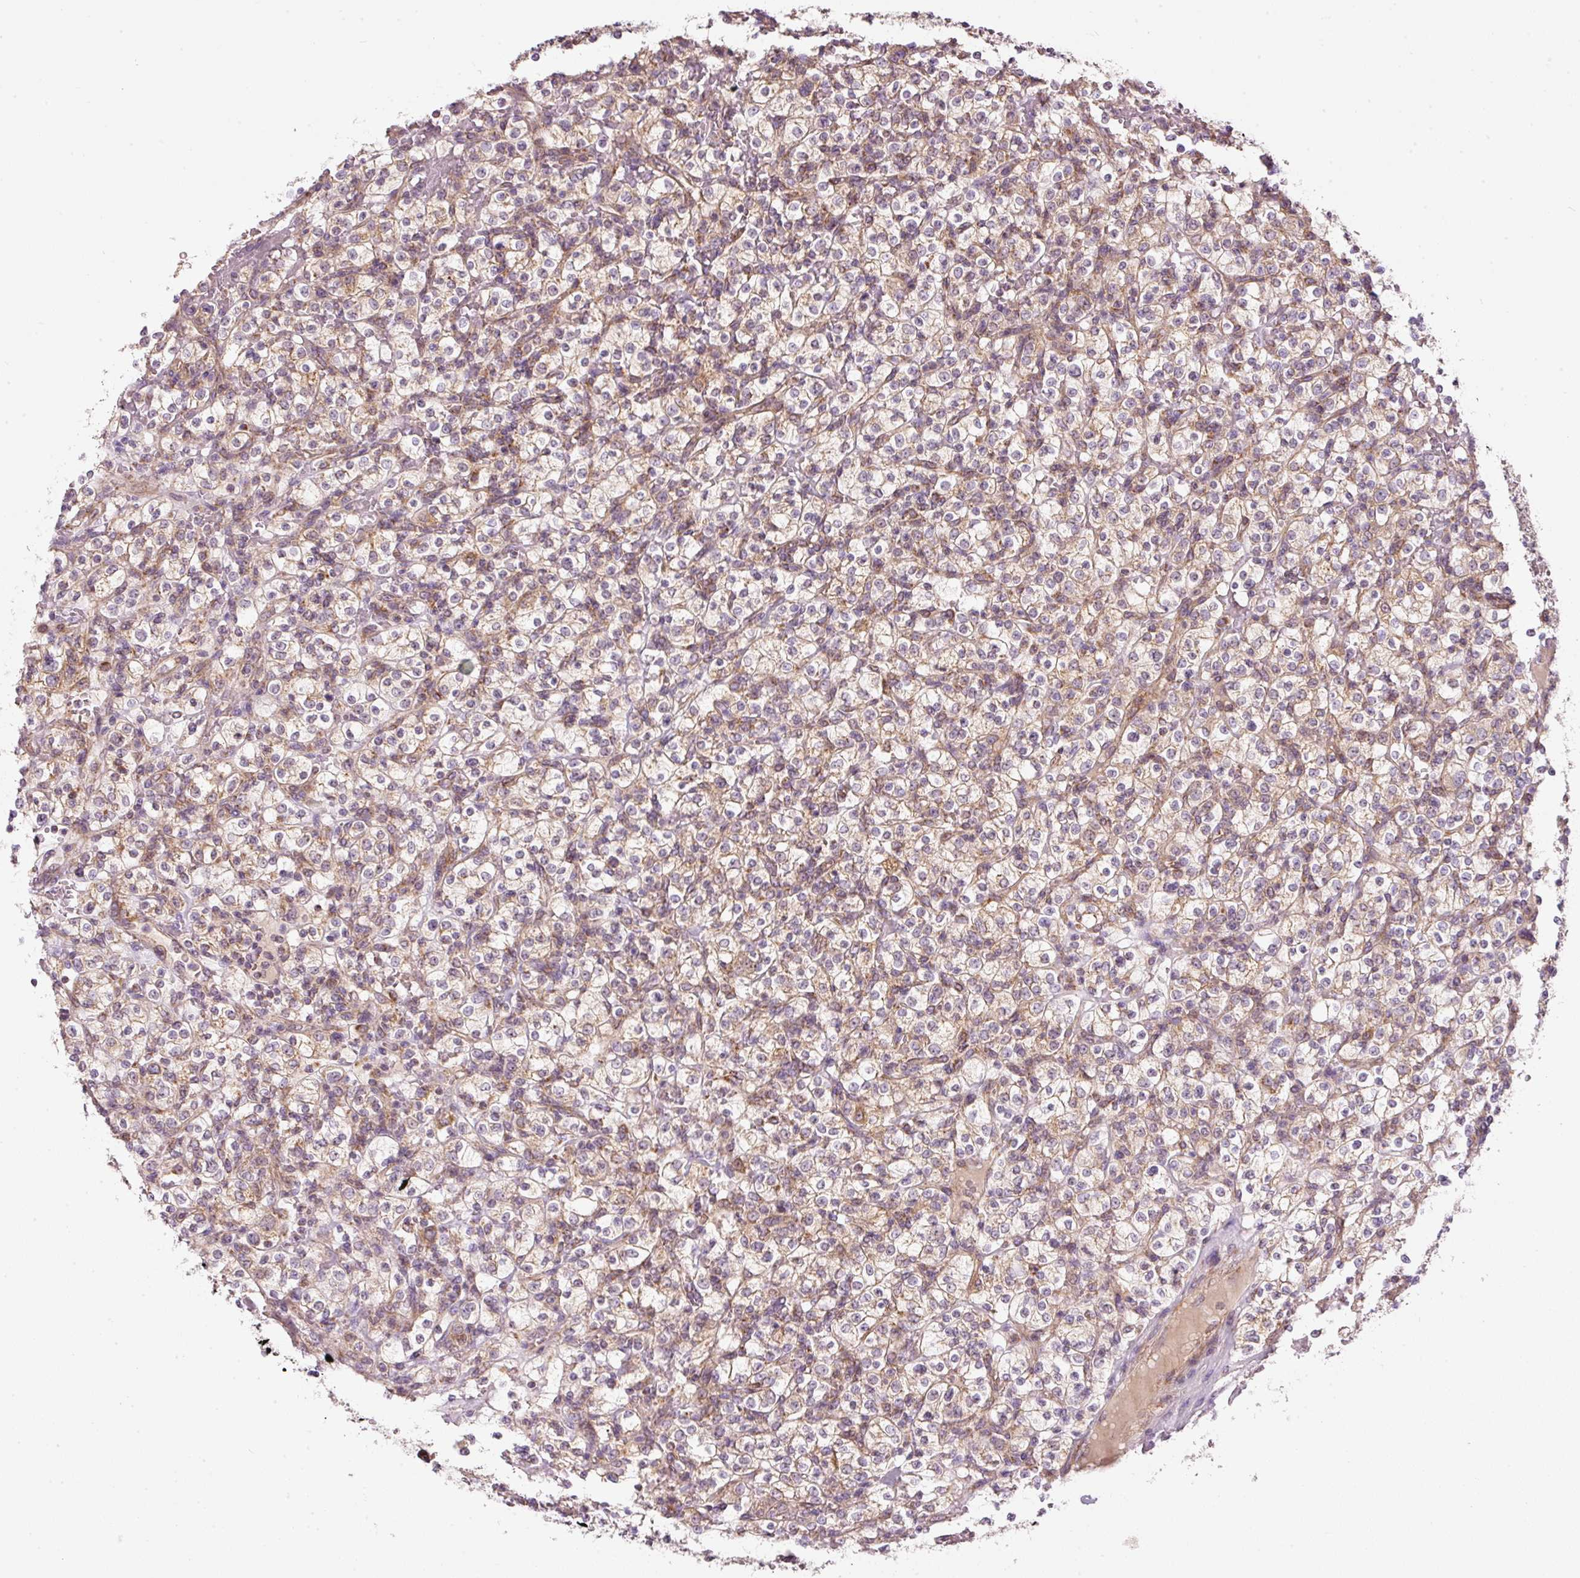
{"staining": {"intensity": "weak", "quantity": ">75%", "location": "cytoplasmic/membranous"}, "tissue": "renal cancer", "cell_type": "Tumor cells", "image_type": "cancer", "snomed": [{"axis": "morphology", "description": "Normal tissue, NOS"}, {"axis": "morphology", "description": "Adenocarcinoma, NOS"}, {"axis": "topography", "description": "Kidney"}], "caption": "Protein expression by immunohistochemistry (IHC) displays weak cytoplasmic/membranous expression in approximately >75% of tumor cells in renal adenocarcinoma.", "gene": "FAM78B", "patient": {"sex": "female", "age": 72}}